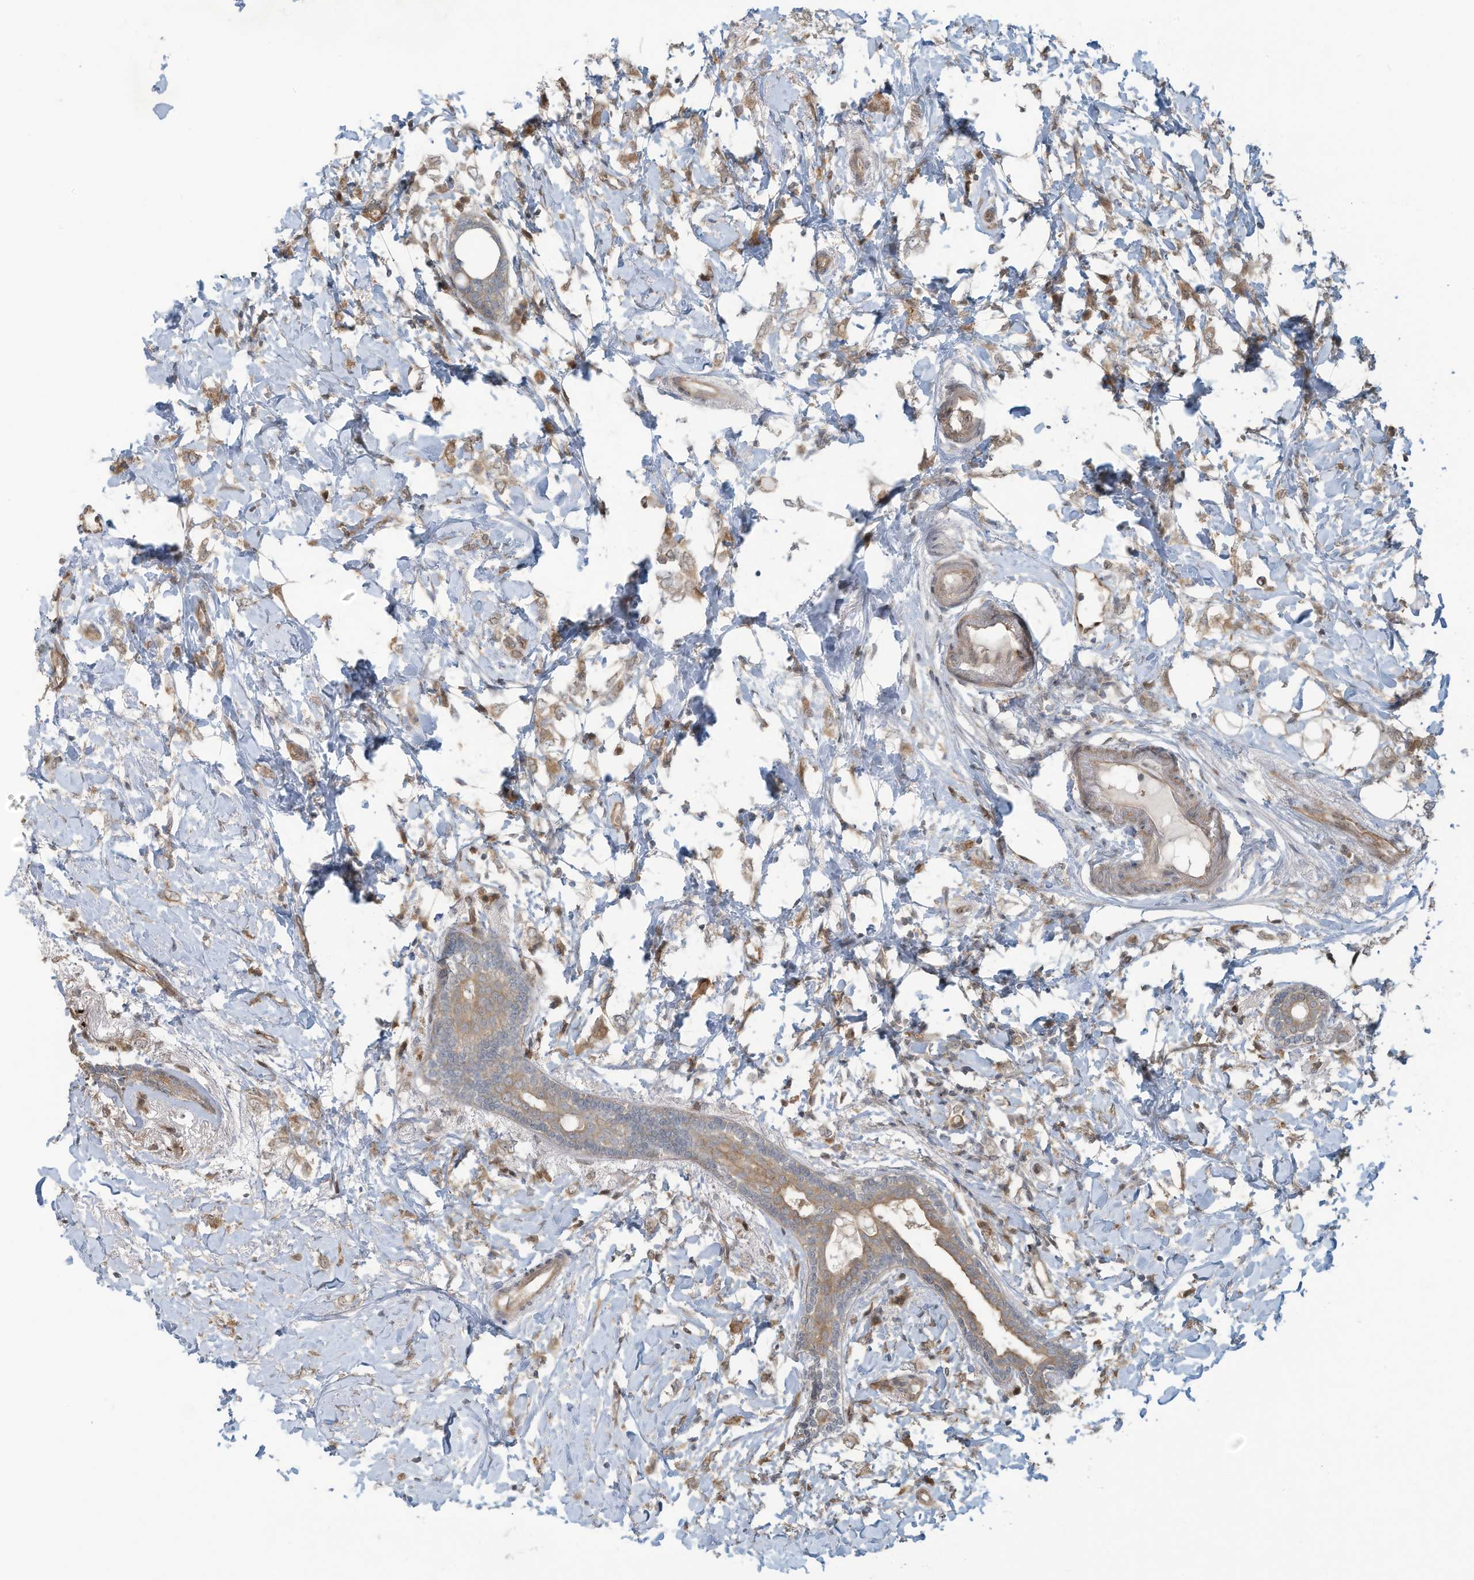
{"staining": {"intensity": "moderate", "quantity": ">75%", "location": "cytoplasmic/membranous"}, "tissue": "breast cancer", "cell_type": "Tumor cells", "image_type": "cancer", "snomed": [{"axis": "morphology", "description": "Normal tissue, NOS"}, {"axis": "morphology", "description": "Lobular carcinoma"}, {"axis": "topography", "description": "Breast"}], "caption": "Breast cancer stained for a protein (brown) demonstrates moderate cytoplasmic/membranous positive expression in about >75% of tumor cells.", "gene": "ERI2", "patient": {"sex": "female", "age": 47}}